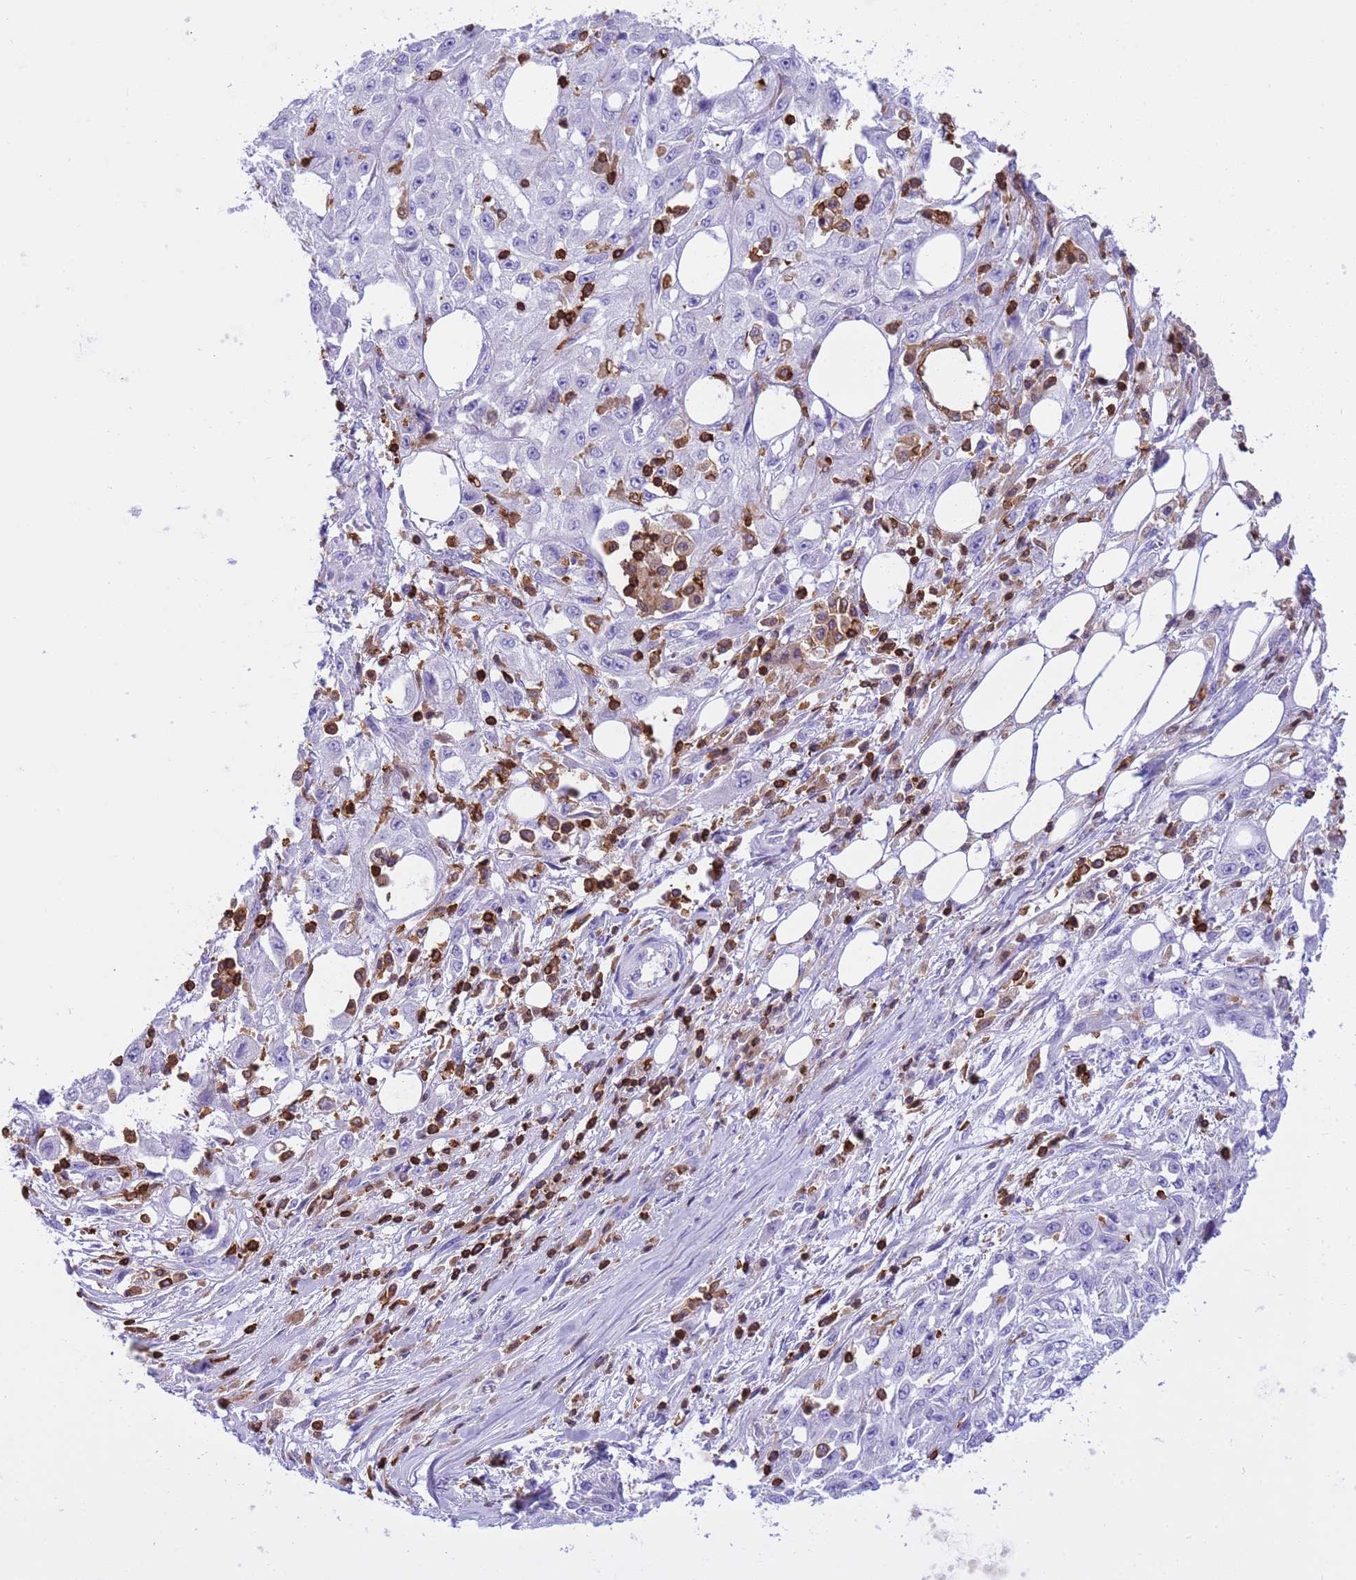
{"staining": {"intensity": "negative", "quantity": "none", "location": "none"}, "tissue": "skin cancer", "cell_type": "Tumor cells", "image_type": "cancer", "snomed": [{"axis": "morphology", "description": "Squamous cell carcinoma, NOS"}, {"axis": "morphology", "description": "Squamous cell carcinoma, metastatic, NOS"}, {"axis": "topography", "description": "Skin"}, {"axis": "topography", "description": "Lymph node"}], "caption": "Metastatic squamous cell carcinoma (skin) was stained to show a protein in brown. There is no significant staining in tumor cells.", "gene": "IRF5", "patient": {"sex": "male", "age": 75}}